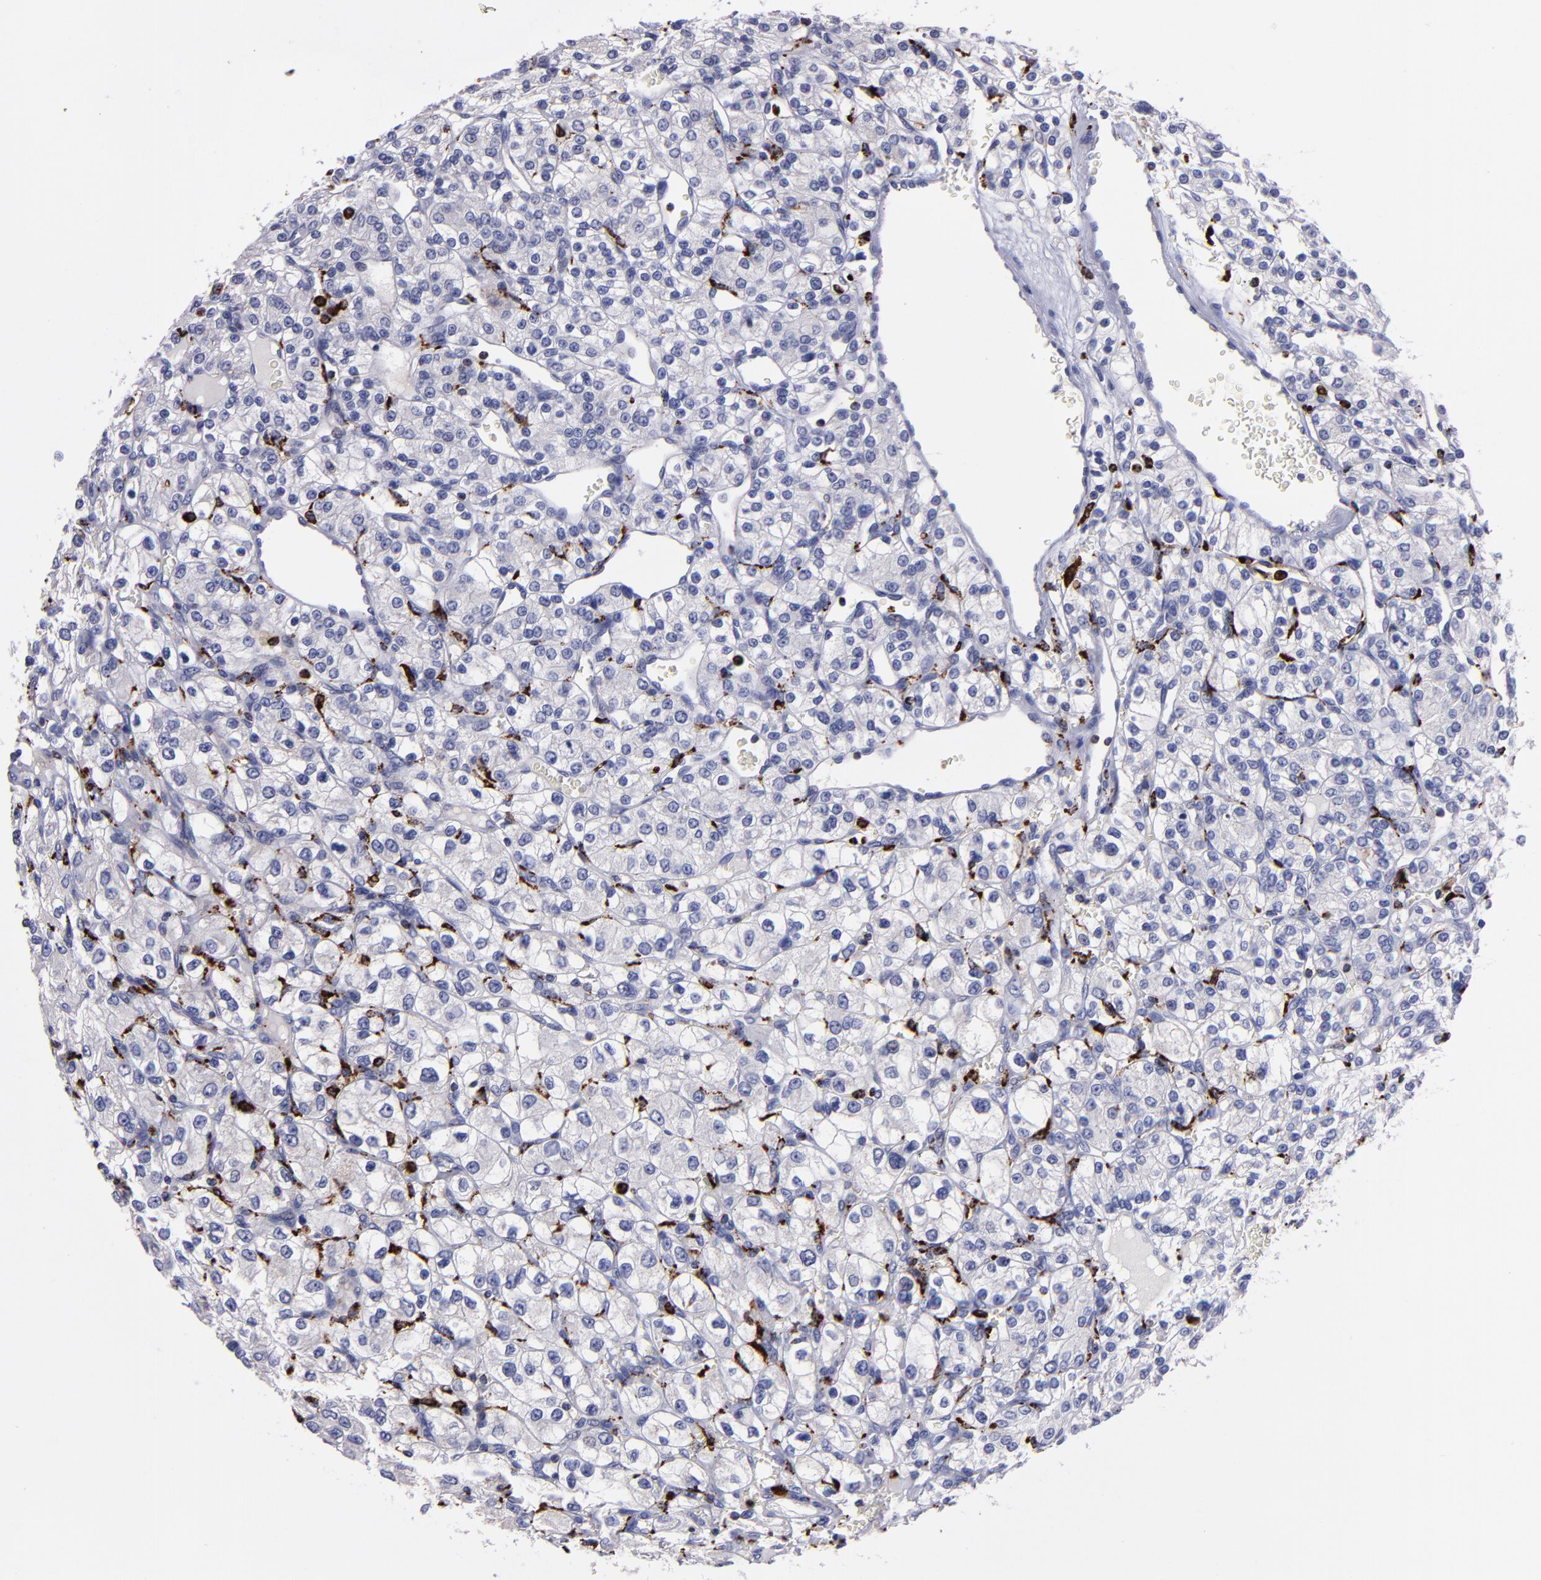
{"staining": {"intensity": "negative", "quantity": "none", "location": "none"}, "tissue": "renal cancer", "cell_type": "Tumor cells", "image_type": "cancer", "snomed": [{"axis": "morphology", "description": "Adenocarcinoma, NOS"}, {"axis": "topography", "description": "Kidney"}], "caption": "Micrograph shows no protein staining in tumor cells of renal cancer tissue. (DAB (3,3'-diaminobenzidine) IHC visualized using brightfield microscopy, high magnification).", "gene": "CTSS", "patient": {"sex": "female", "age": 62}}